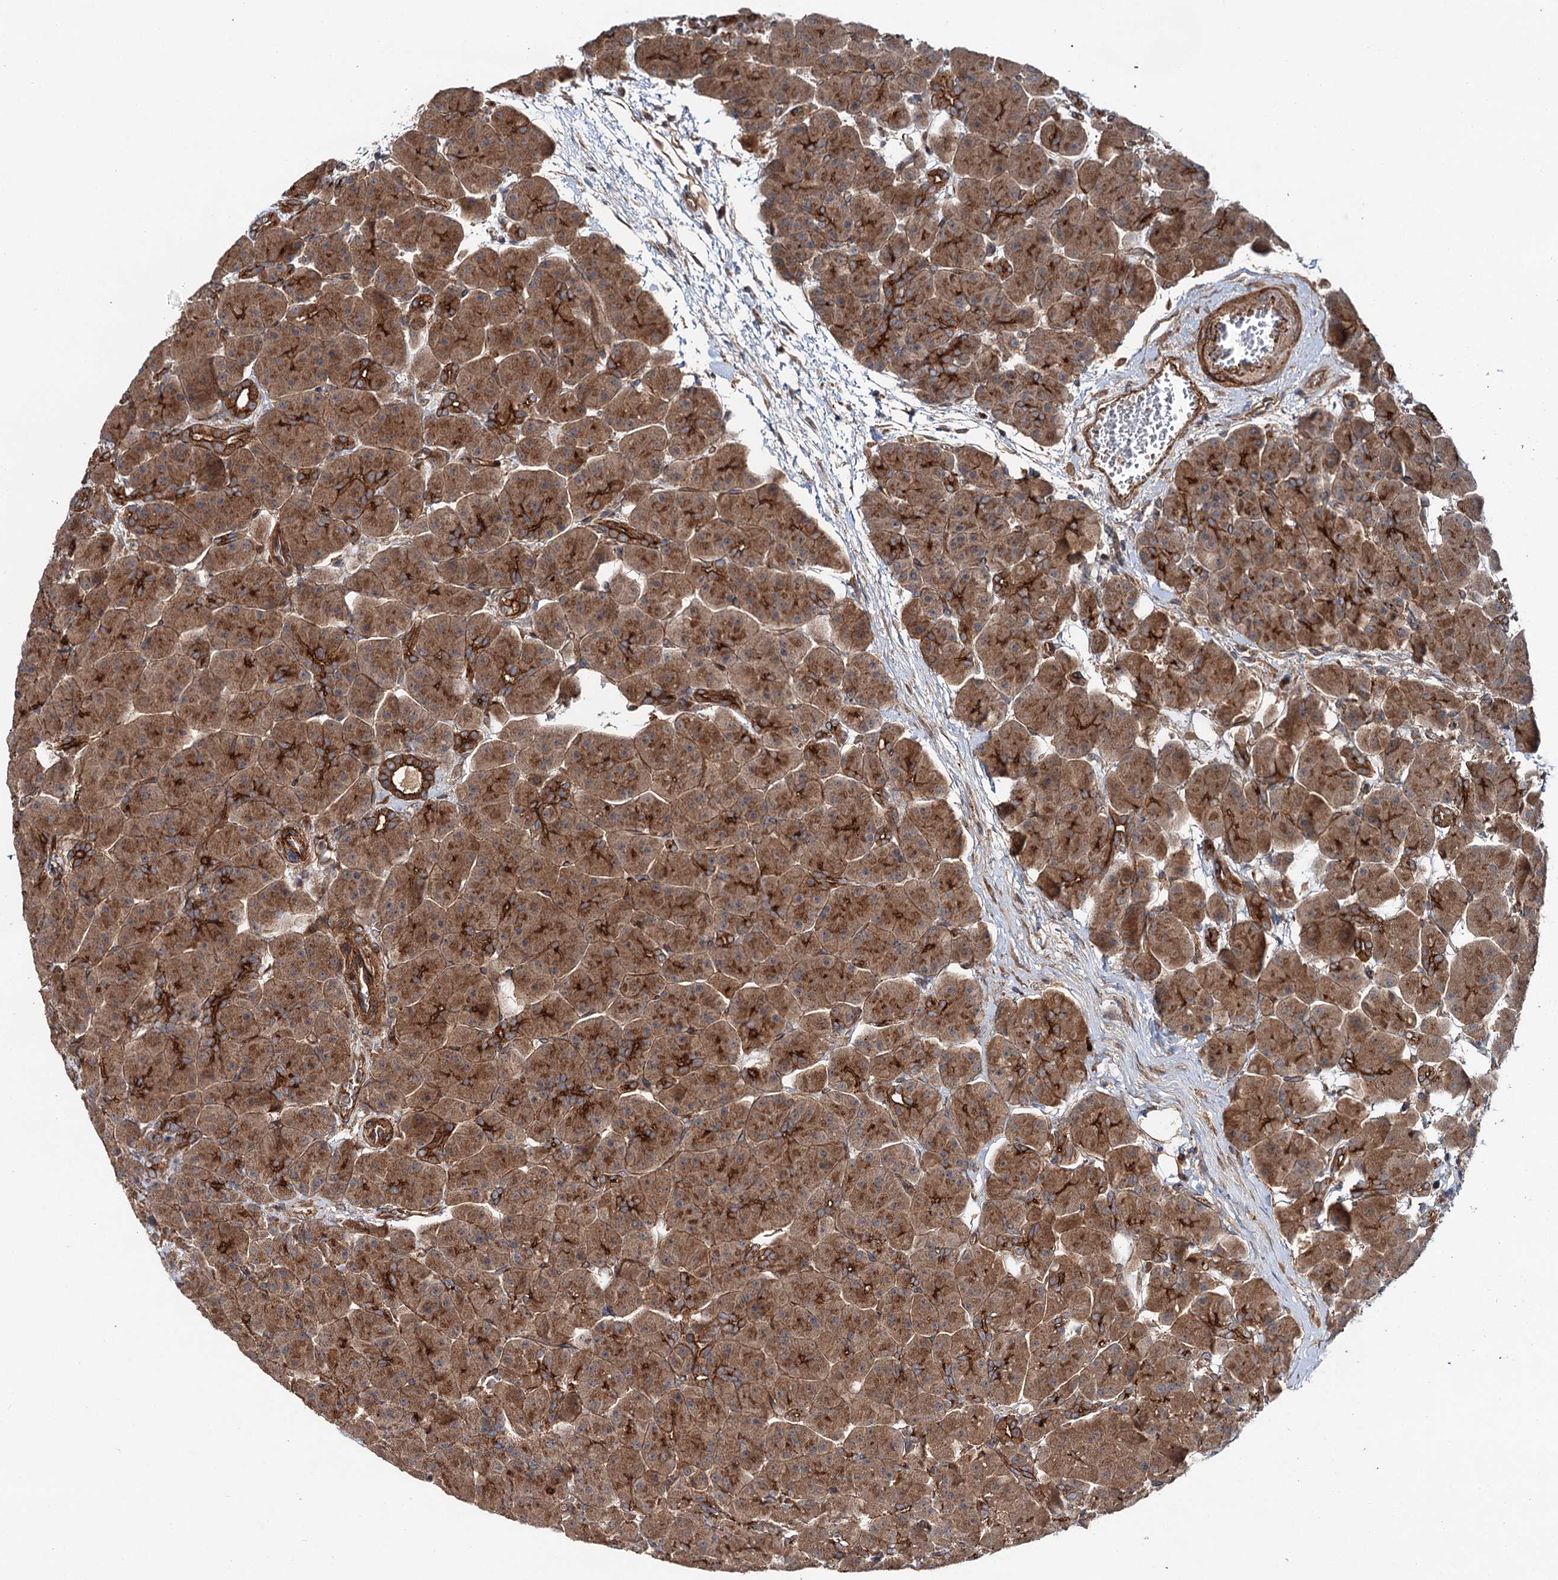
{"staining": {"intensity": "strong", "quantity": ">75%", "location": "cytoplasmic/membranous"}, "tissue": "pancreas", "cell_type": "Exocrine glandular cells", "image_type": "normal", "snomed": [{"axis": "morphology", "description": "Normal tissue, NOS"}, {"axis": "topography", "description": "Pancreas"}], "caption": "Immunohistochemistry (IHC) of benign human pancreas demonstrates high levels of strong cytoplasmic/membranous staining in about >75% of exocrine glandular cells.", "gene": "ADGRG4", "patient": {"sex": "male", "age": 66}}